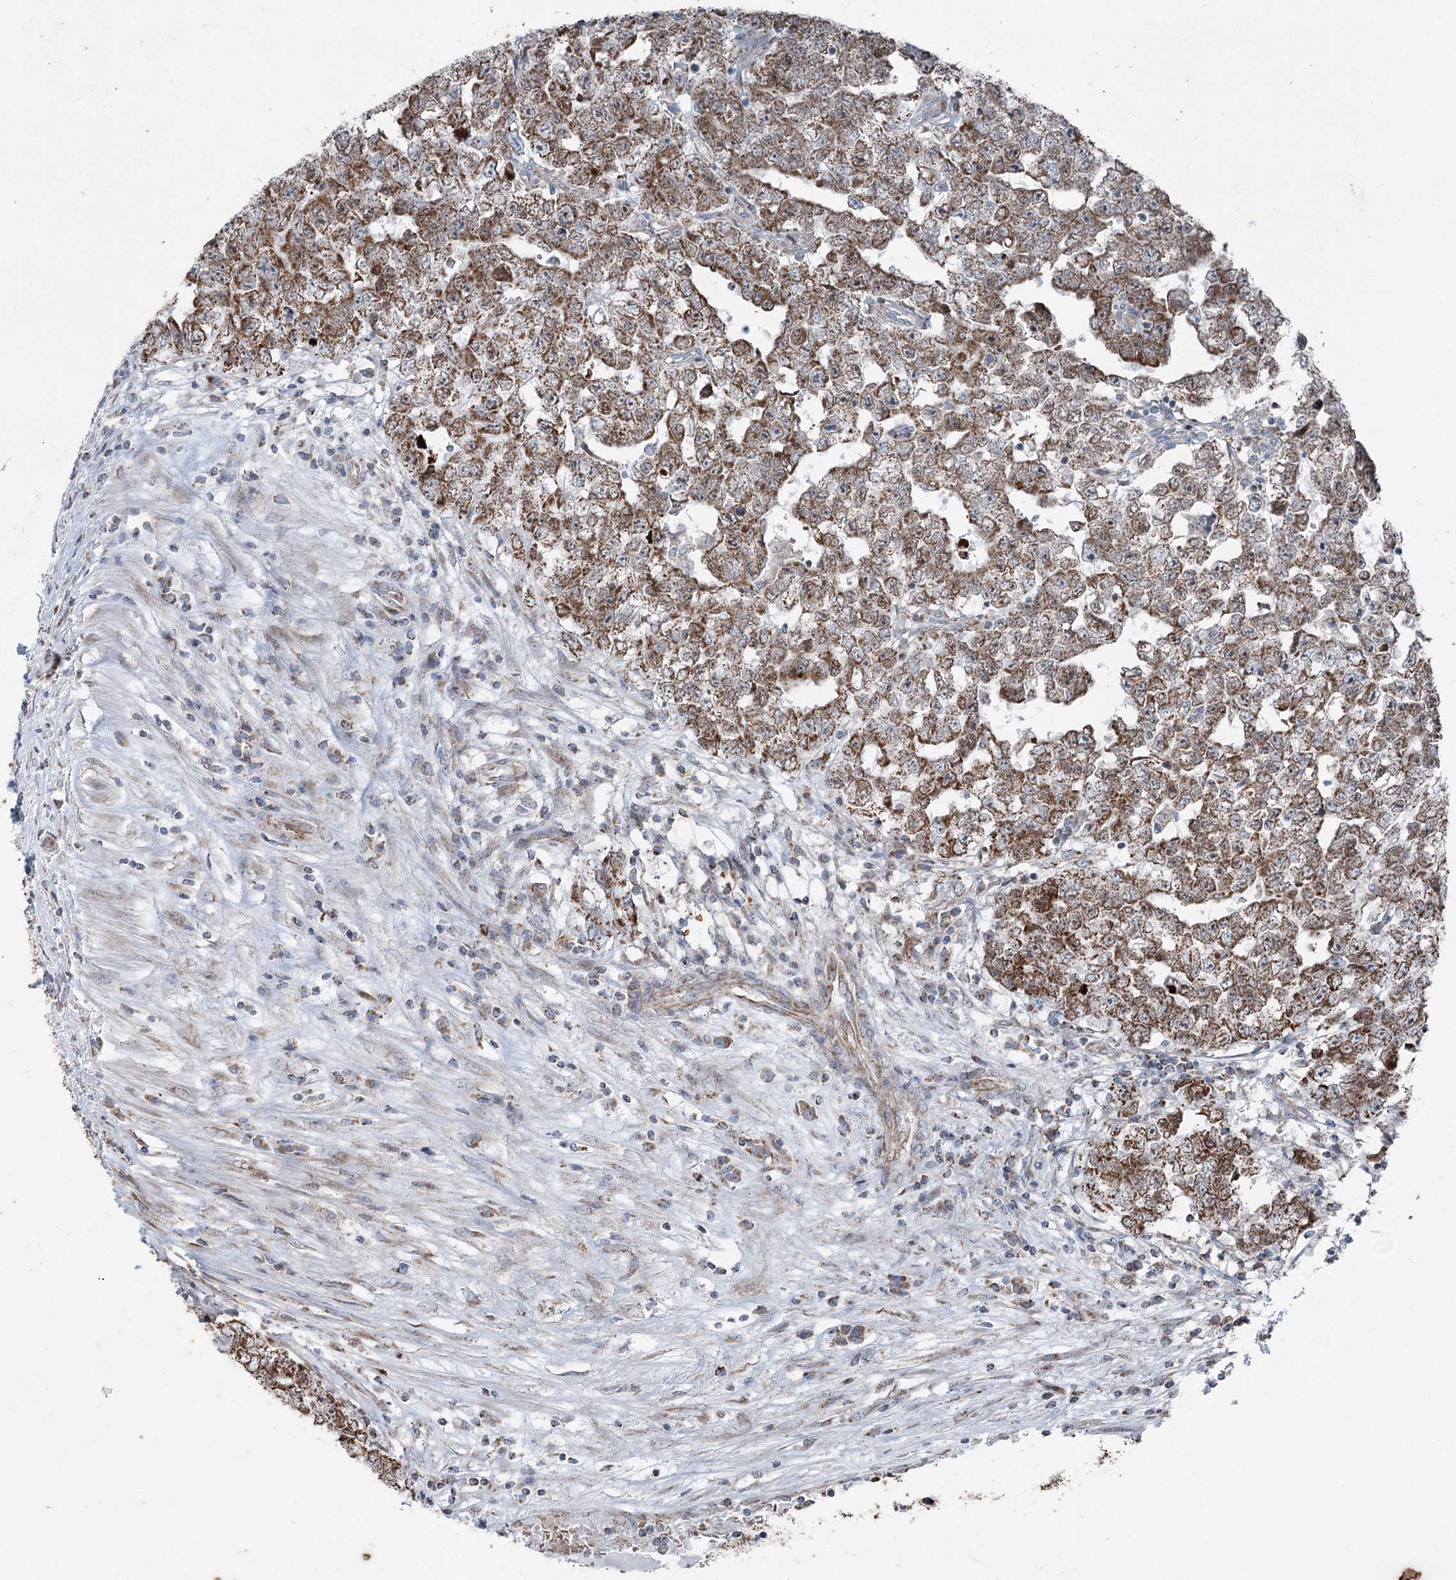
{"staining": {"intensity": "moderate", "quantity": ">75%", "location": "cytoplasmic/membranous"}, "tissue": "testis cancer", "cell_type": "Tumor cells", "image_type": "cancer", "snomed": [{"axis": "morphology", "description": "Carcinoma, Embryonal, NOS"}, {"axis": "topography", "description": "Testis"}], "caption": "Protein expression analysis of human testis cancer (embryonal carcinoma) reveals moderate cytoplasmic/membranous positivity in about >75% of tumor cells. (brown staining indicates protein expression, while blue staining denotes nuclei).", "gene": "UCN3", "patient": {"sex": "male", "age": 25}}